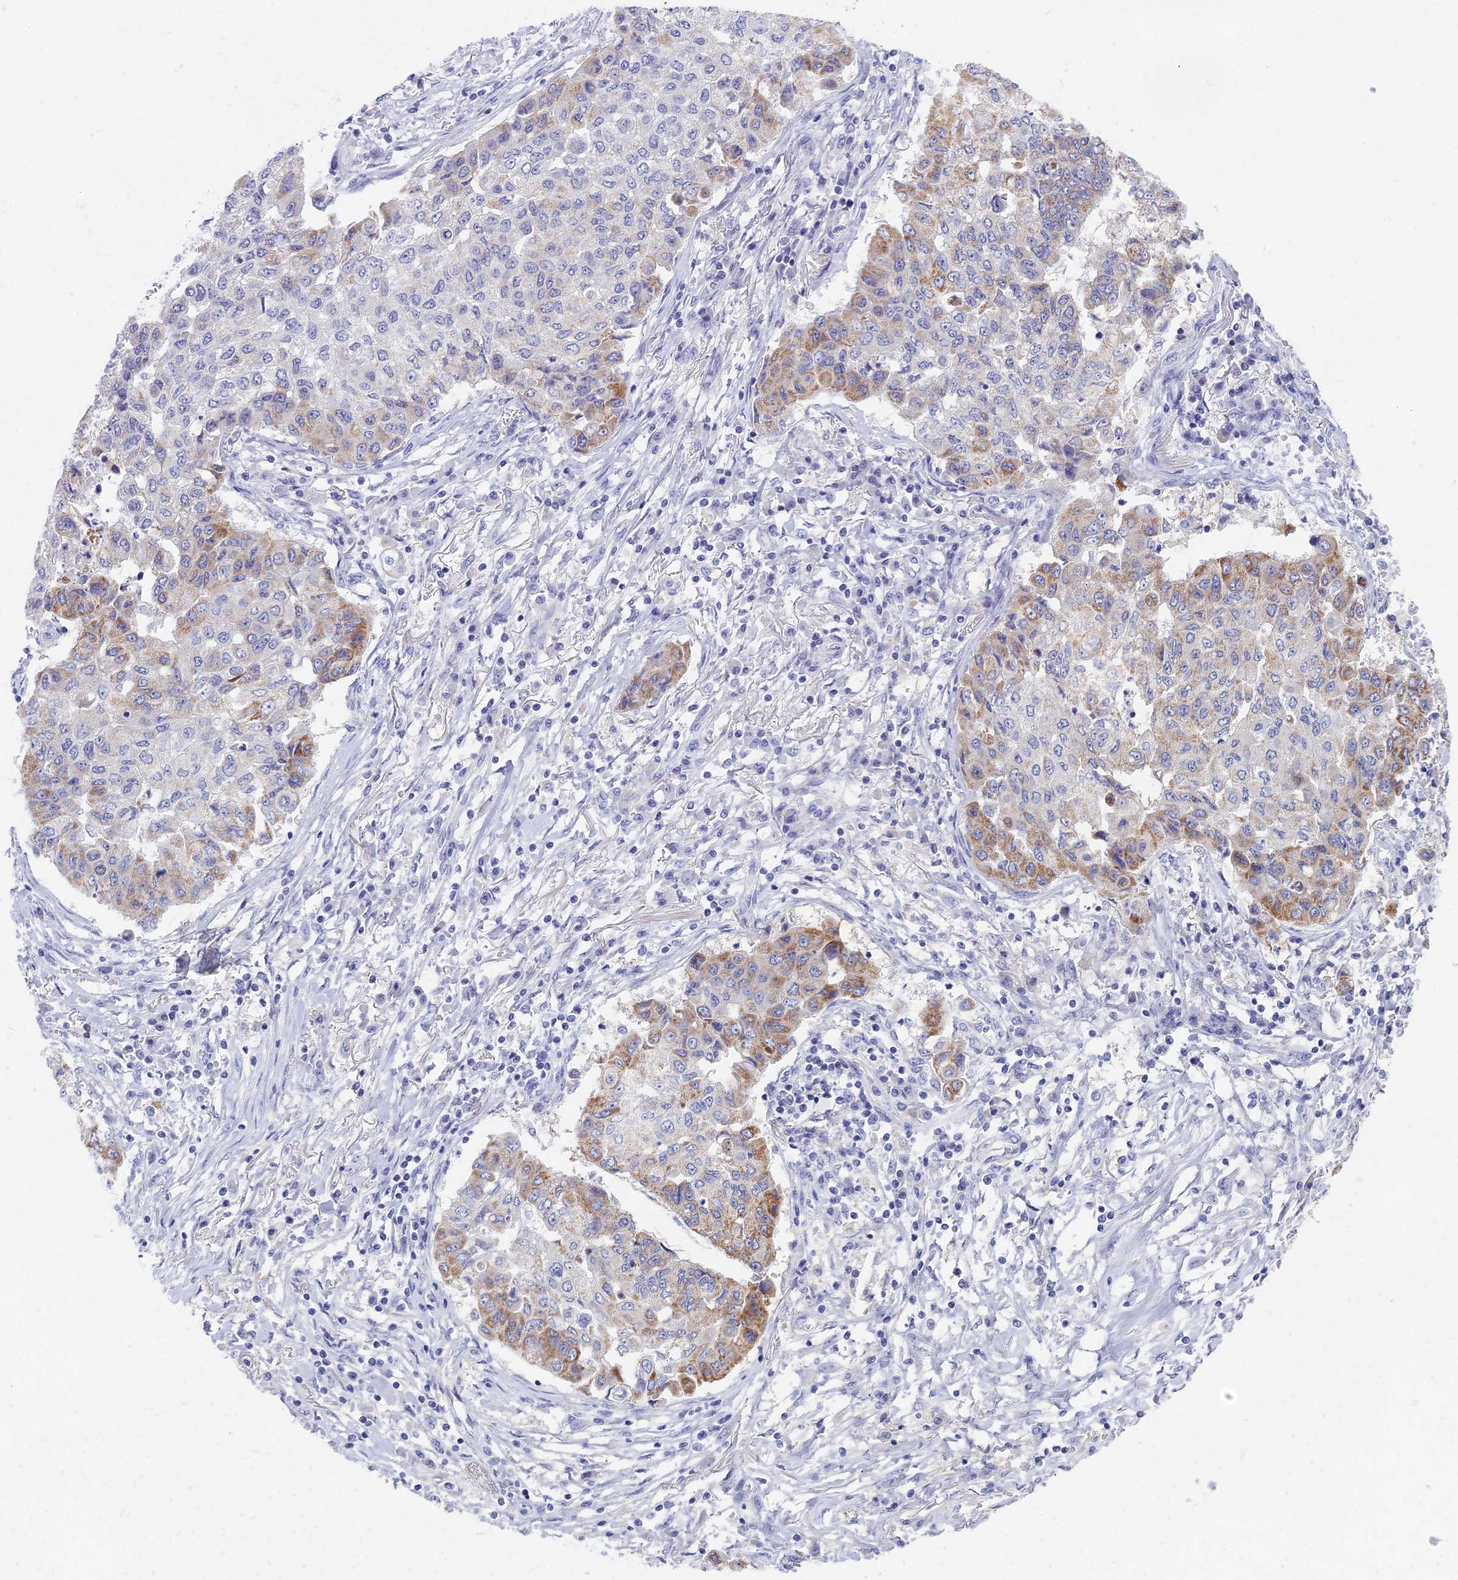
{"staining": {"intensity": "moderate", "quantity": "<25%", "location": "cytoplasmic/membranous"}, "tissue": "lung cancer", "cell_type": "Tumor cells", "image_type": "cancer", "snomed": [{"axis": "morphology", "description": "Squamous cell carcinoma, NOS"}, {"axis": "topography", "description": "Lung"}], "caption": "Immunohistochemistry image of human lung cancer stained for a protein (brown), which demonstrates low levels of moderate cytoplasmic/membranous expression in approximately <25% of tumor cells.", "gene": "AP4E1", "patient": {"sex": "male", "age": 74}}